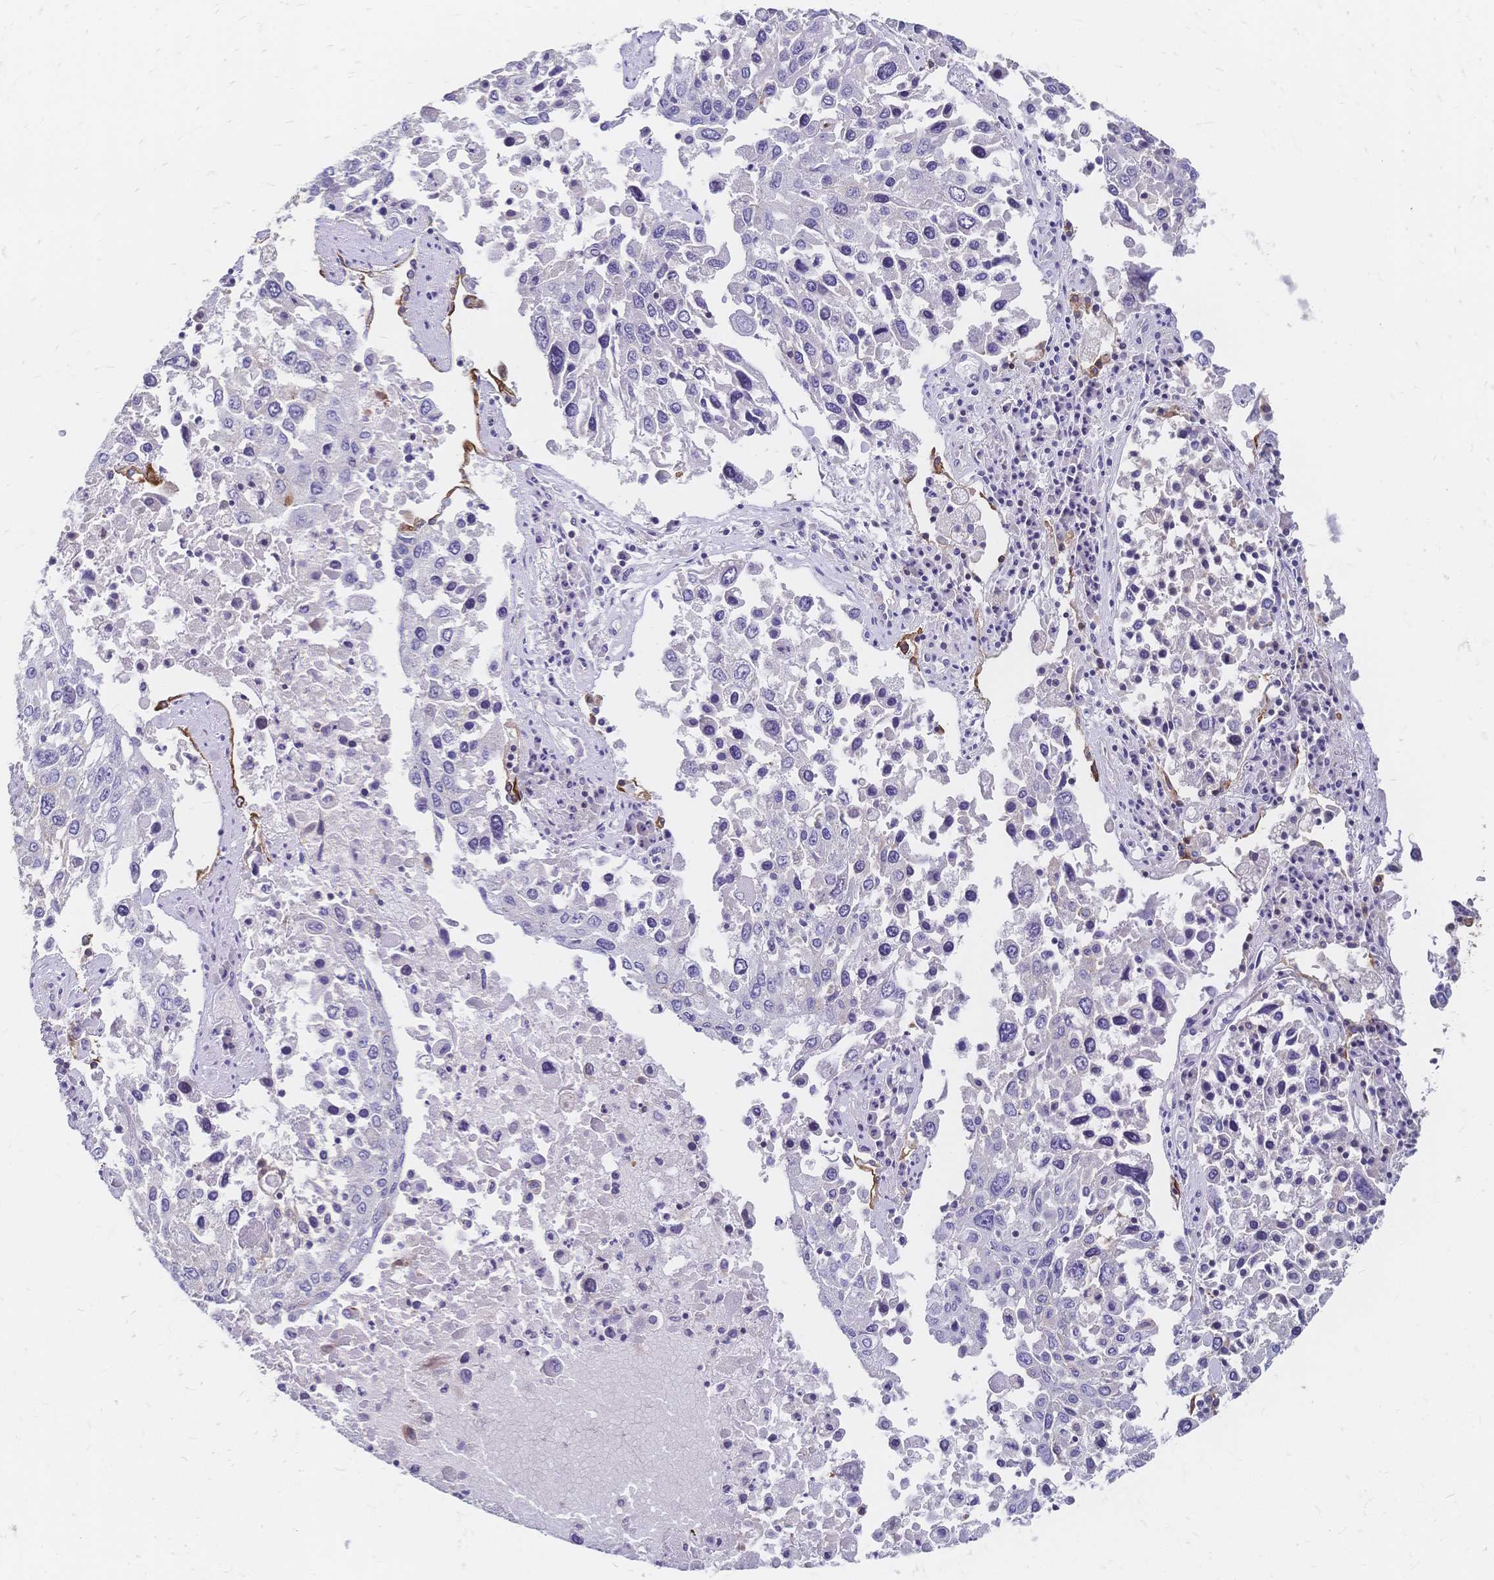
{"staining": {"intensity": "negative", "quantity": "none", "location": "none"}, "tissue": "lung cancer", "cell_type": "Tumor cells", "image_type": "cancer", "snomed": [{"axis": "morphology", "description": "Squamous cell carcinoma, NOS"}, {"axis": "topography", "description": "Lung"}], "caption": "Human lung squamous cell carcinoma stained for a protein using immunohistochemistry exhibits no staining in tumor cells.", "gene": "DTNB", "patient": {"sex": "male", "age": 65}}